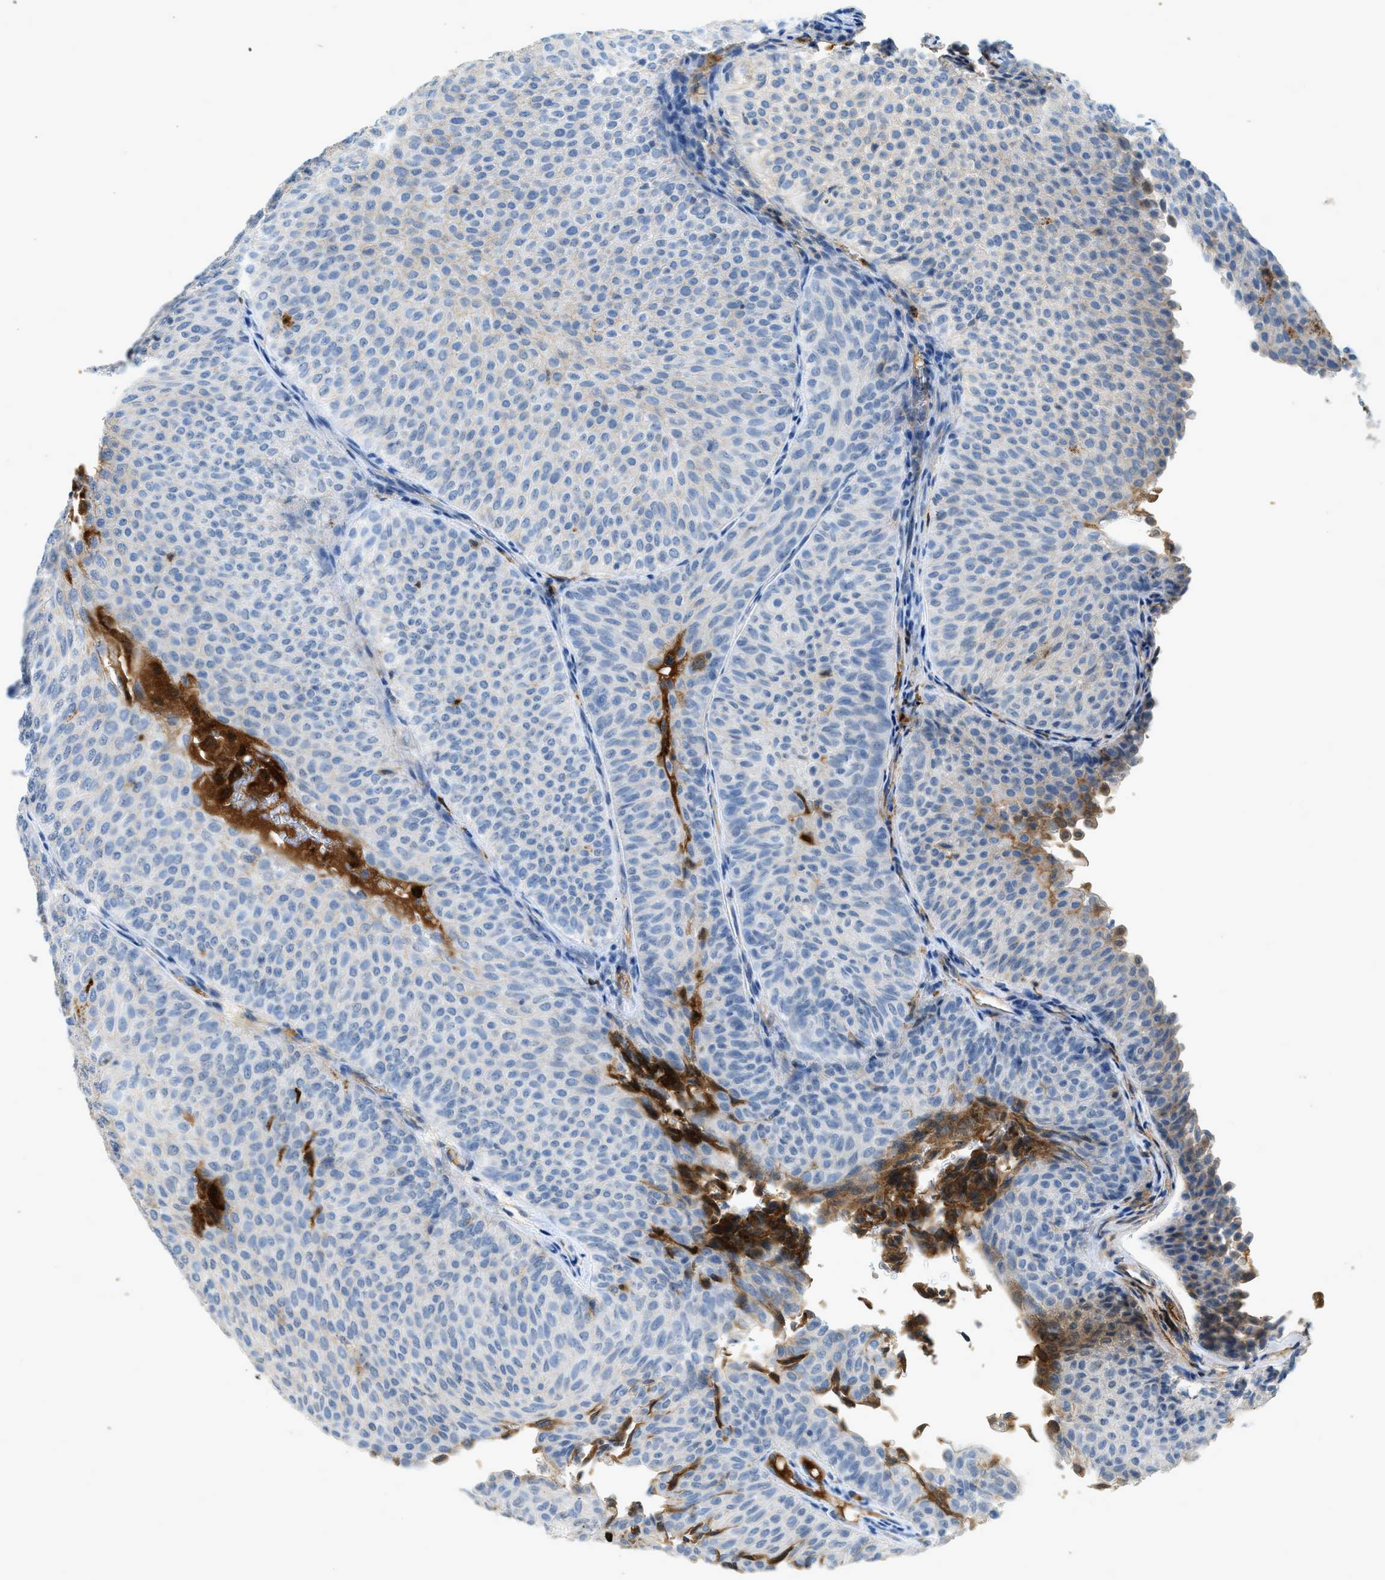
{"staining": {"intensity": "negative", "quantity": "none", "location": "none"}, "tissue": "urothelial cancer", "cell_type": "Tumor cells", "image_type": "cancer", "snomed": [{"axis": "morphology", "description": "Urothelial carcinoma, Low grade"}, {"axis": "topography", "description": "Urinary bladder"}], "caption": "Protein analysis of urothelial cancer exhibits no significant positivity in tumor cells.", "gene": "F2", "patient": {"sex": "male", "age": 78}}